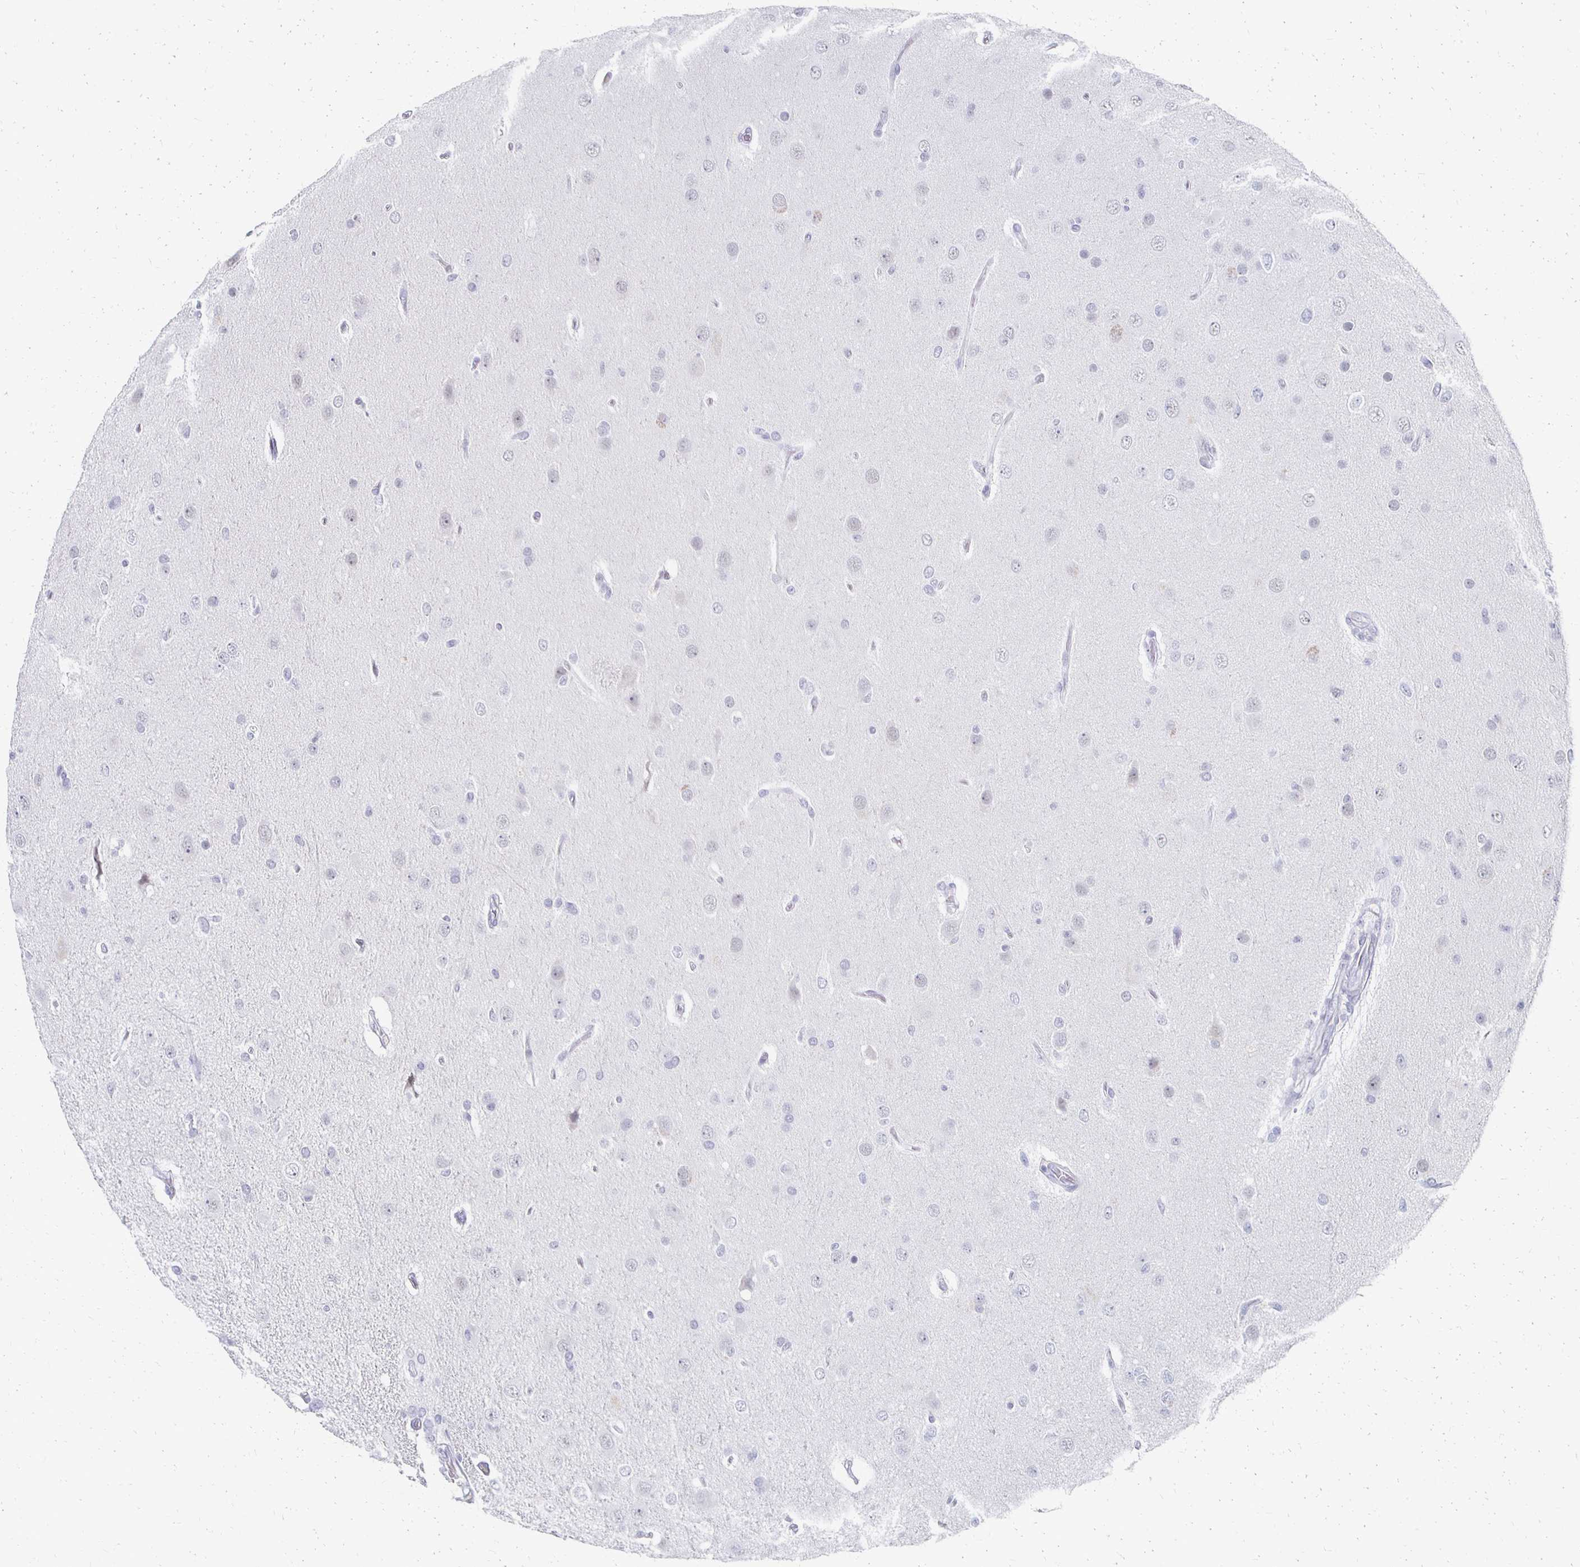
{"staining": {"intensity": "negative", "quantity": "none", "location": "none"}, "tissue": "glioma", "cell_type": "Tumor cells", "image_type": "cancer", "snomed": [{"axis": "morphology", "description": "Glioma, malignant, High grade"}, {"axis": "topography", "description": "Brain"}], "caption": "Immunohistochemistry (IHC) micrograph of human malignant high-grade glioma stained for a protein (brown), which shows no expression in tumor cells.", "gene": "CXCR2", "patient": {"sex": "male", "age": 53}}